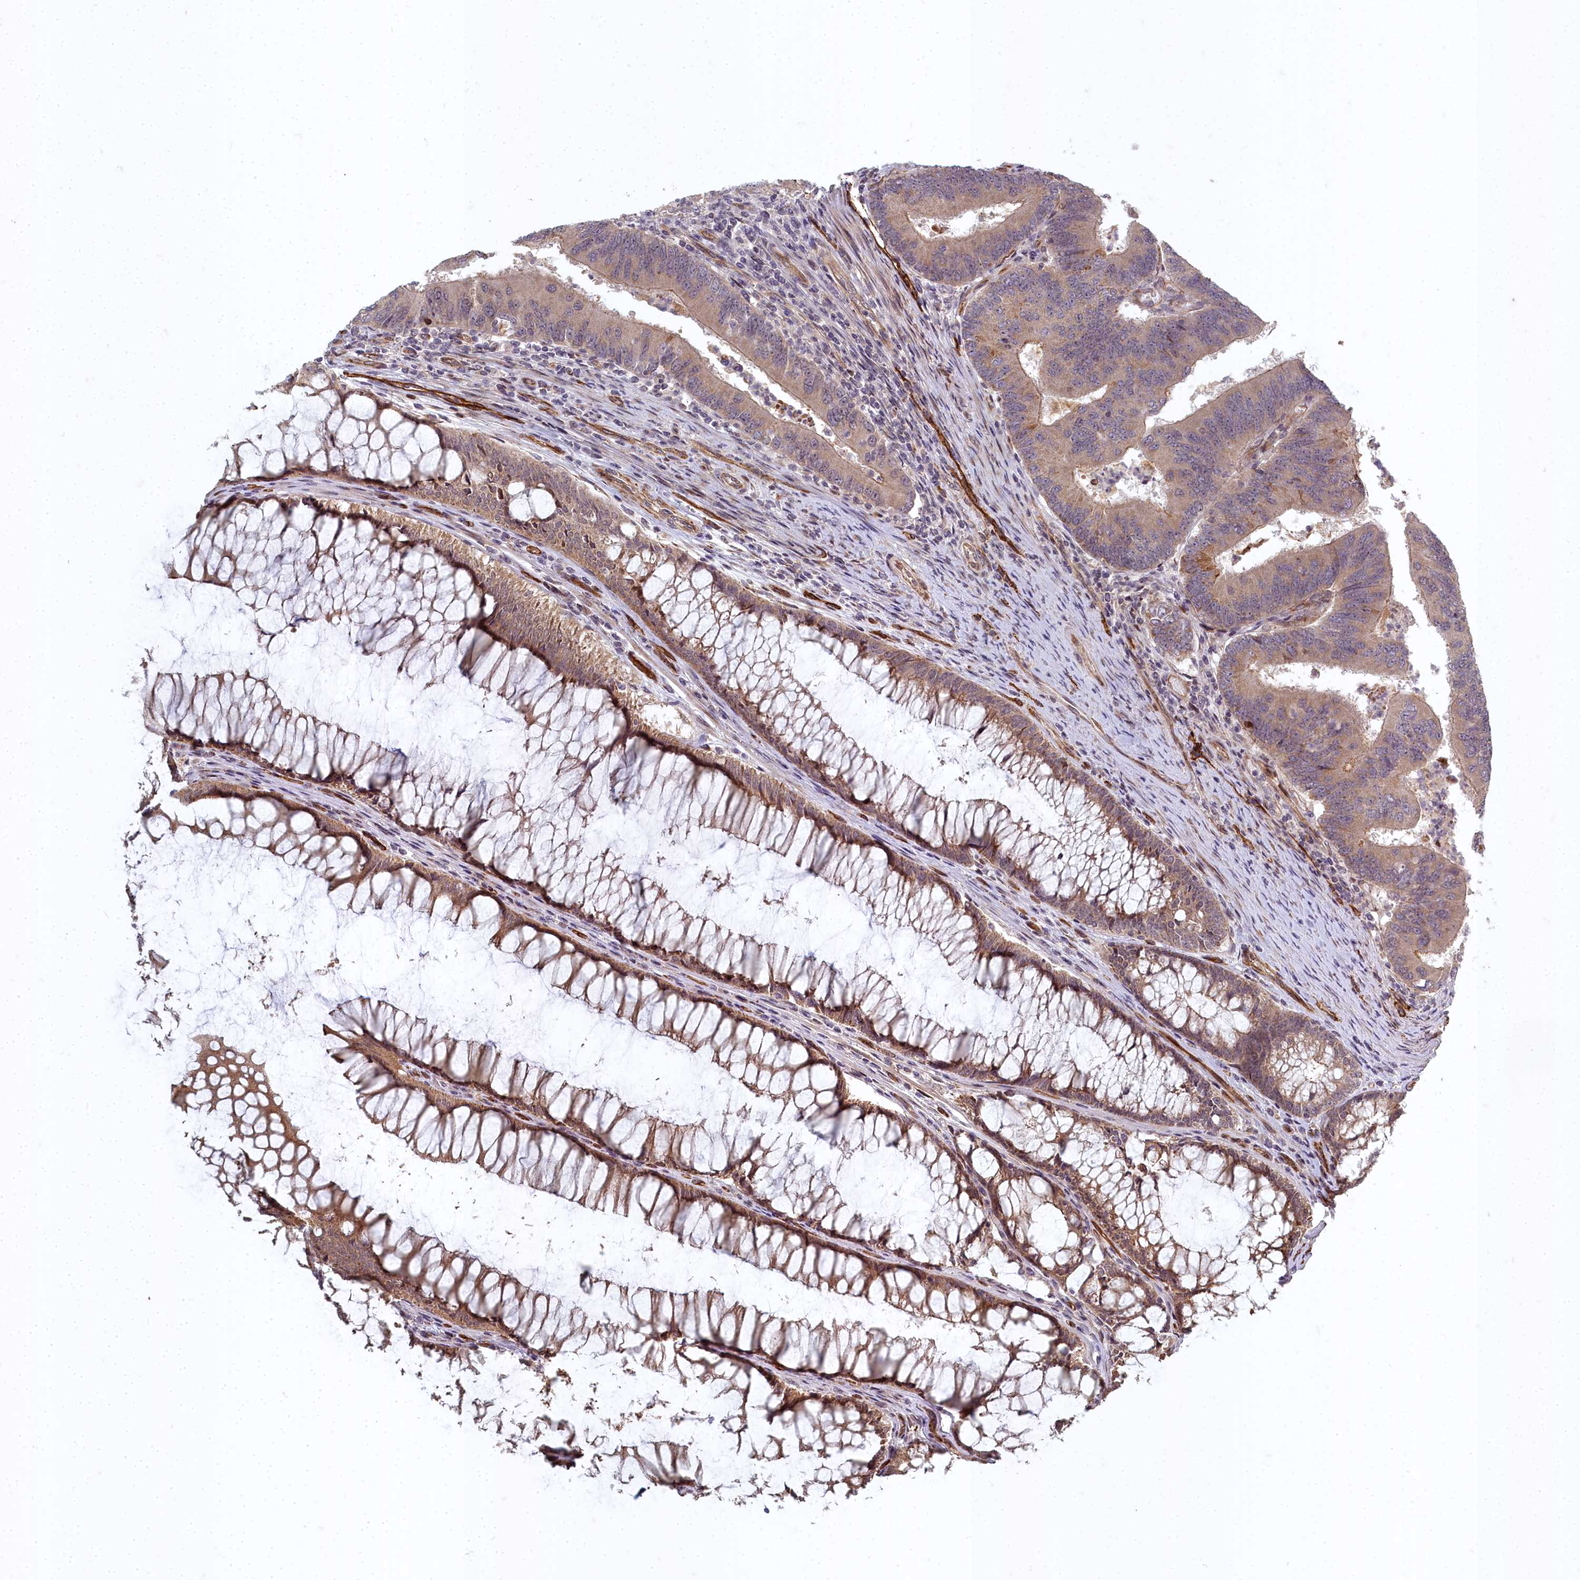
{"staining": {"intensity": "moderate", "quantity": ">75%", "location": "cytoplasmic/membranous"}, "tissue": "colorectal cancer", "cell_type": "Tumor cells", "image_type": "cancer", "snomed": [{"axis": "morphology", "description": "Adenocarcinoma, NOS"}, {"axis": "topography", "description": "Colon"}], "caption": "Tumor cells display medium levels of moderate cytoplasmic/membranous expression in approximately >75% of cells in colorectal cancer.", "gene": "TSPYL4", "patient": {"sex": "female", "age": 67}}